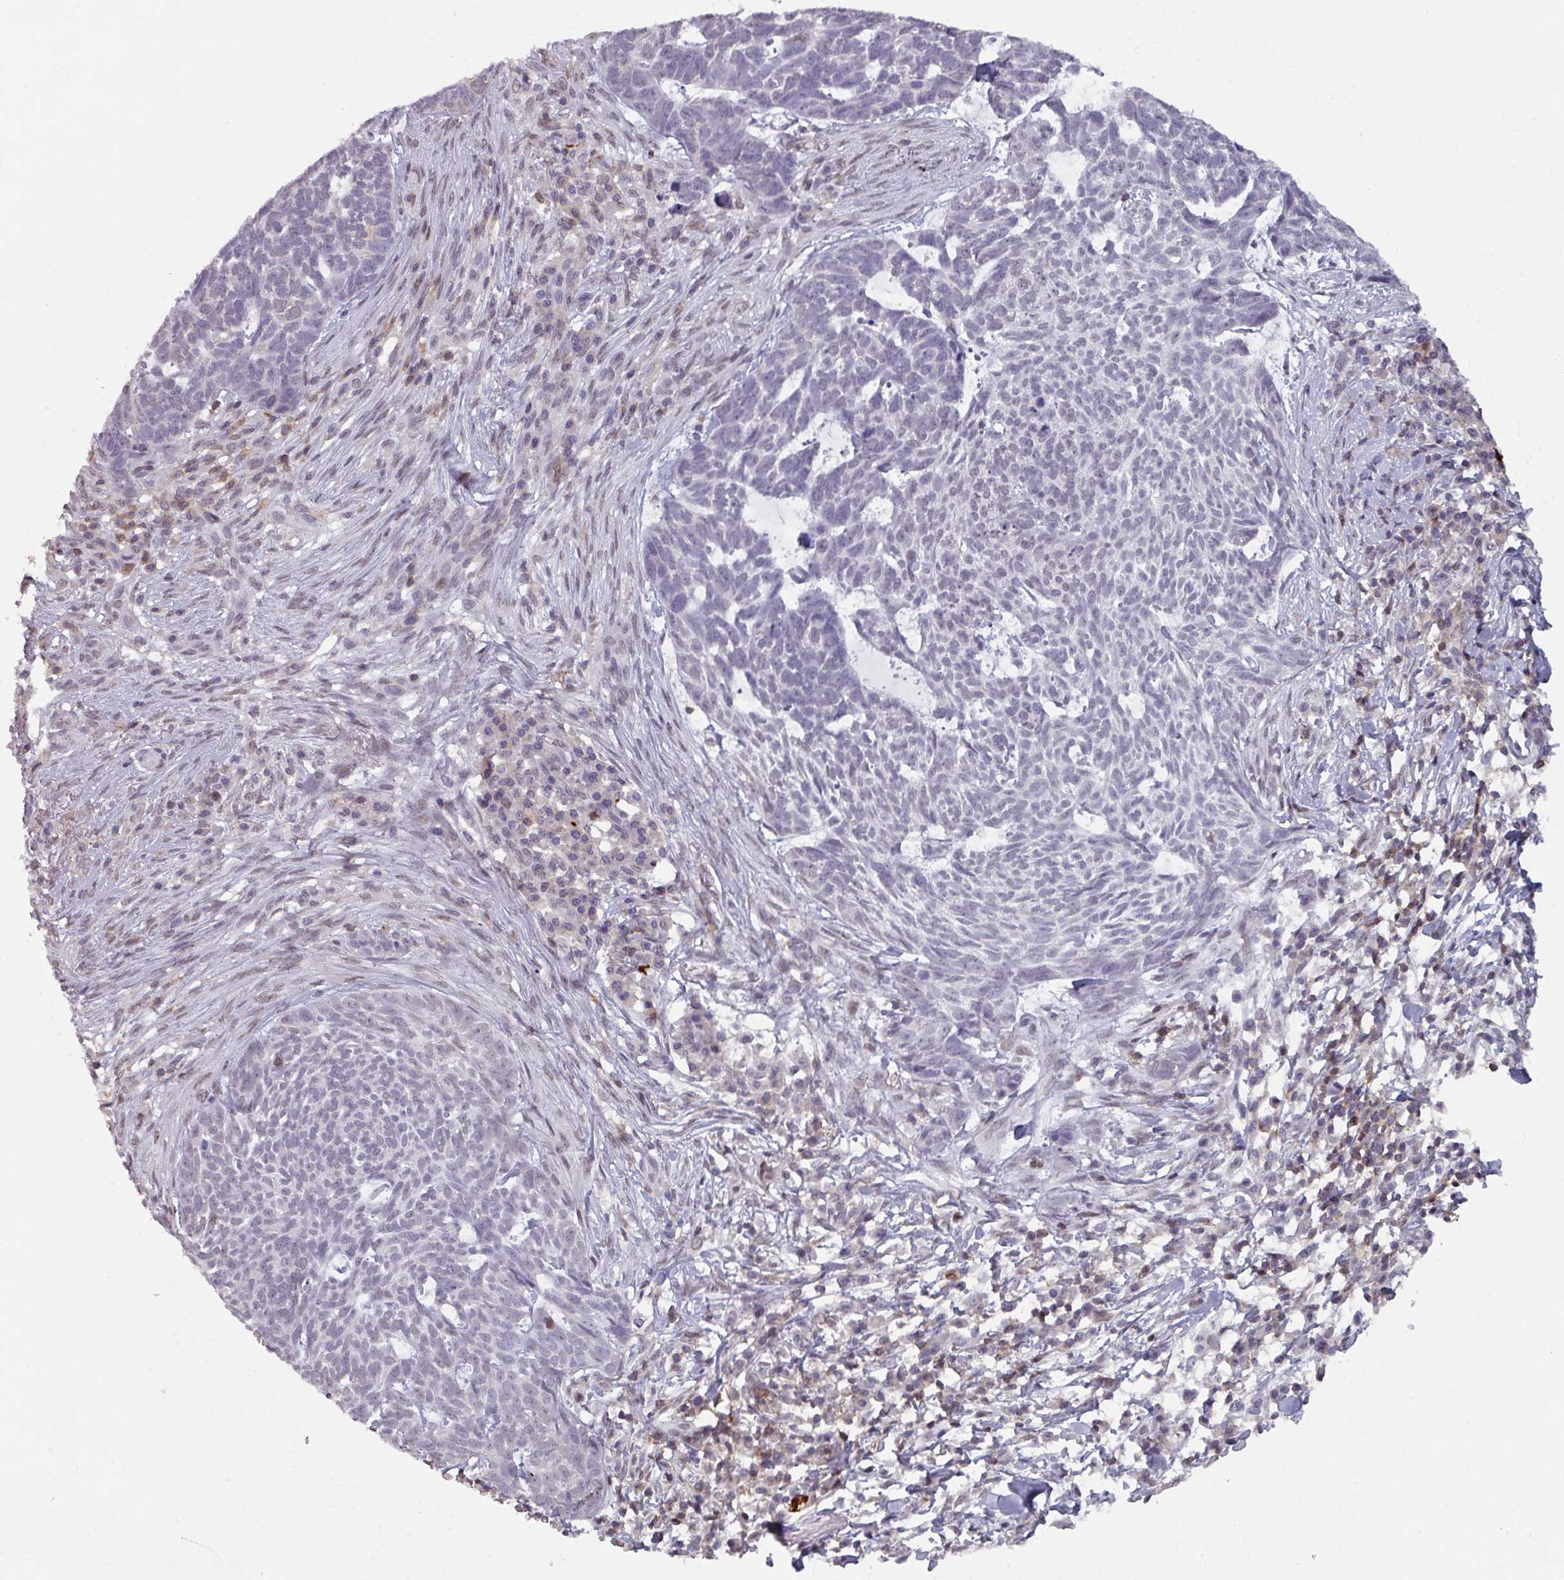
{"staining": {"intensity": "negative", "quantity": "none", "location": "none"}, "tissue": "skin cancer", "cell_type": "Tumor cells", "image_type": "cancer", "snomed": [{"axis": "morphology", "description": "Basal cell carcinoma"}, {"axis": "topography", "description": "Skin"}], "caption": "High power microscopy histopathology image of an immunohistochemistry photomicrograph of skin cancer (basal cell carcinoma), revealing no significant staining in tumor cells.", "gene": "RASAL3", "patient": {"sex": "female", "age": 93}}